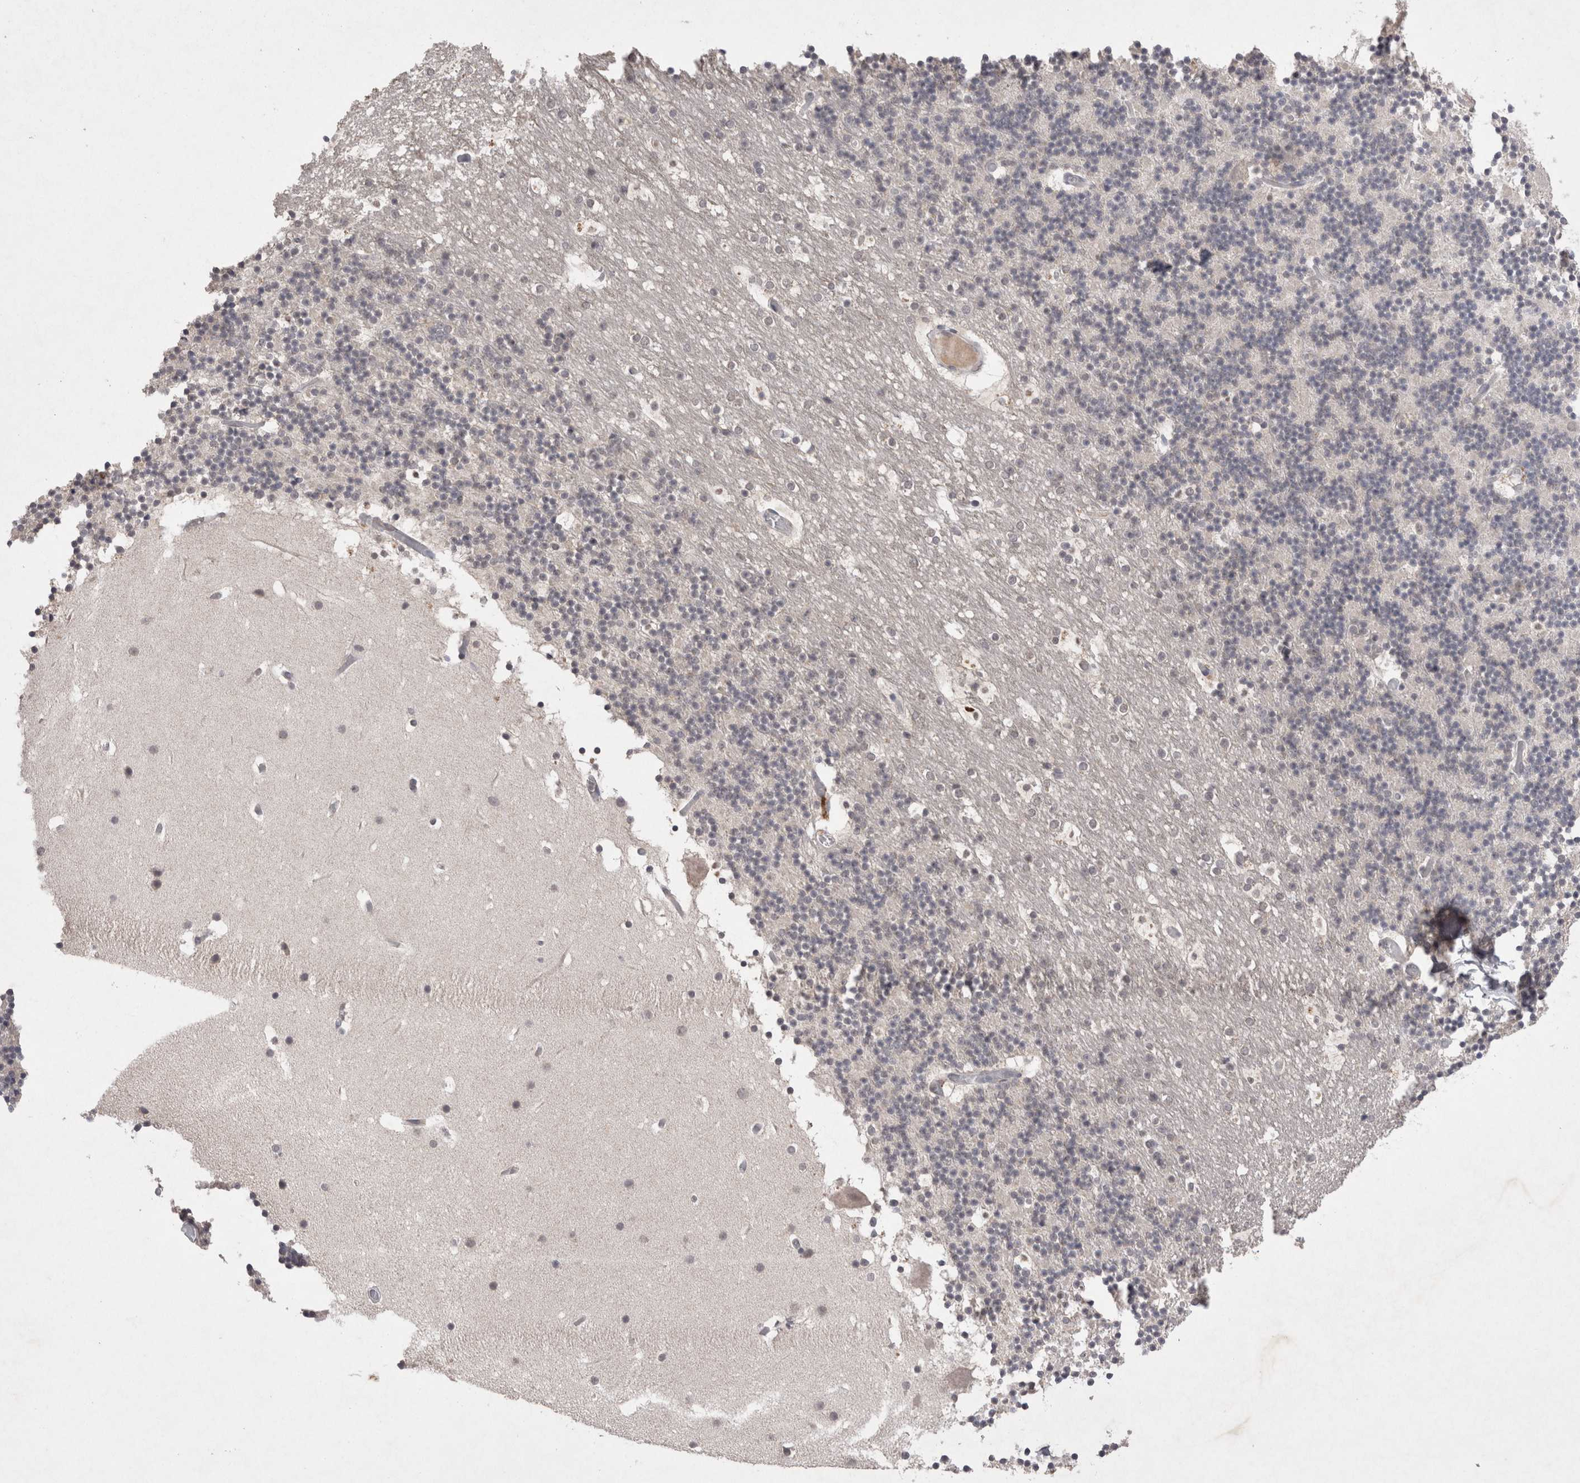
{"staining": {"intensity": "negative", "quantity": "none", "location": "none"}, "tissue": "cerebellum", "cell_type": "Cells in granular layer", "image_type": "normal", "snomed": [{"axis": "morphology", "description": "Normal tissue, NOS"}, {"axis": "topography", "description": "Cerebellum"}], "caption": "Immunohistochemical staining of normal cerebellum exhibits no significant staining in cells in granular layer.", "gene": "LYVE1", "patient": {"sex": "male", "age": 57}}